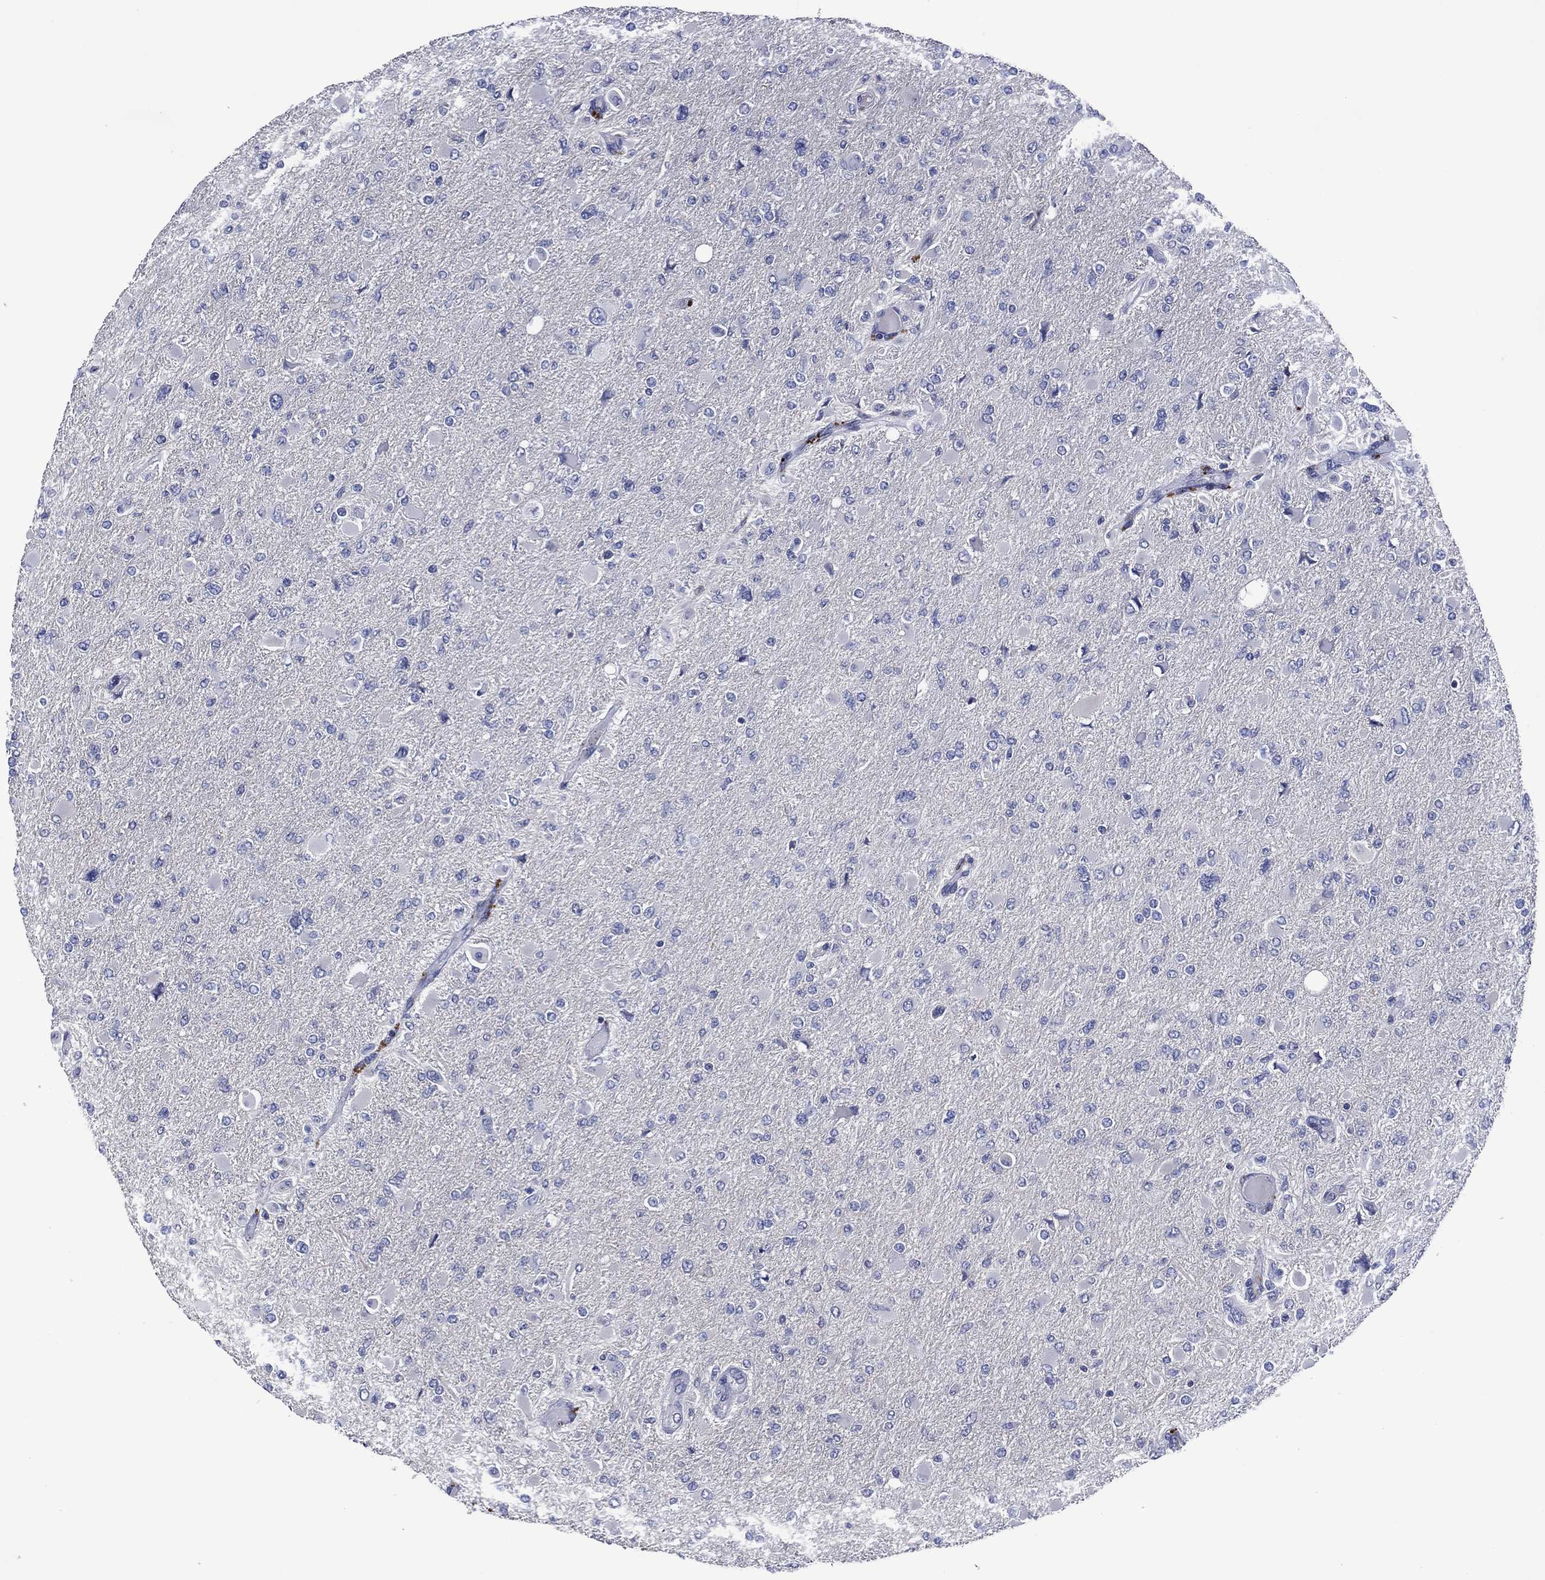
{"staining": {"intensity": "negative", "quantity": "none", "location": "none"}, "tissue": "glioma", "cell_type": "Tumor cells", "image_type": "cancer", "snomed": [{"axis": "morphology", "description": "Glioma, malignant, High grade"}, {"axis": "topography", "description": "Cerebral cortex"}], "caption": "High power microscopy image of an immunohistochemistry histopathology image of malignant high-grade glioma, revealing no significant staining in tumor cells.", "gene": "USP26", "patient": {"sex": "female", "age": 36}}